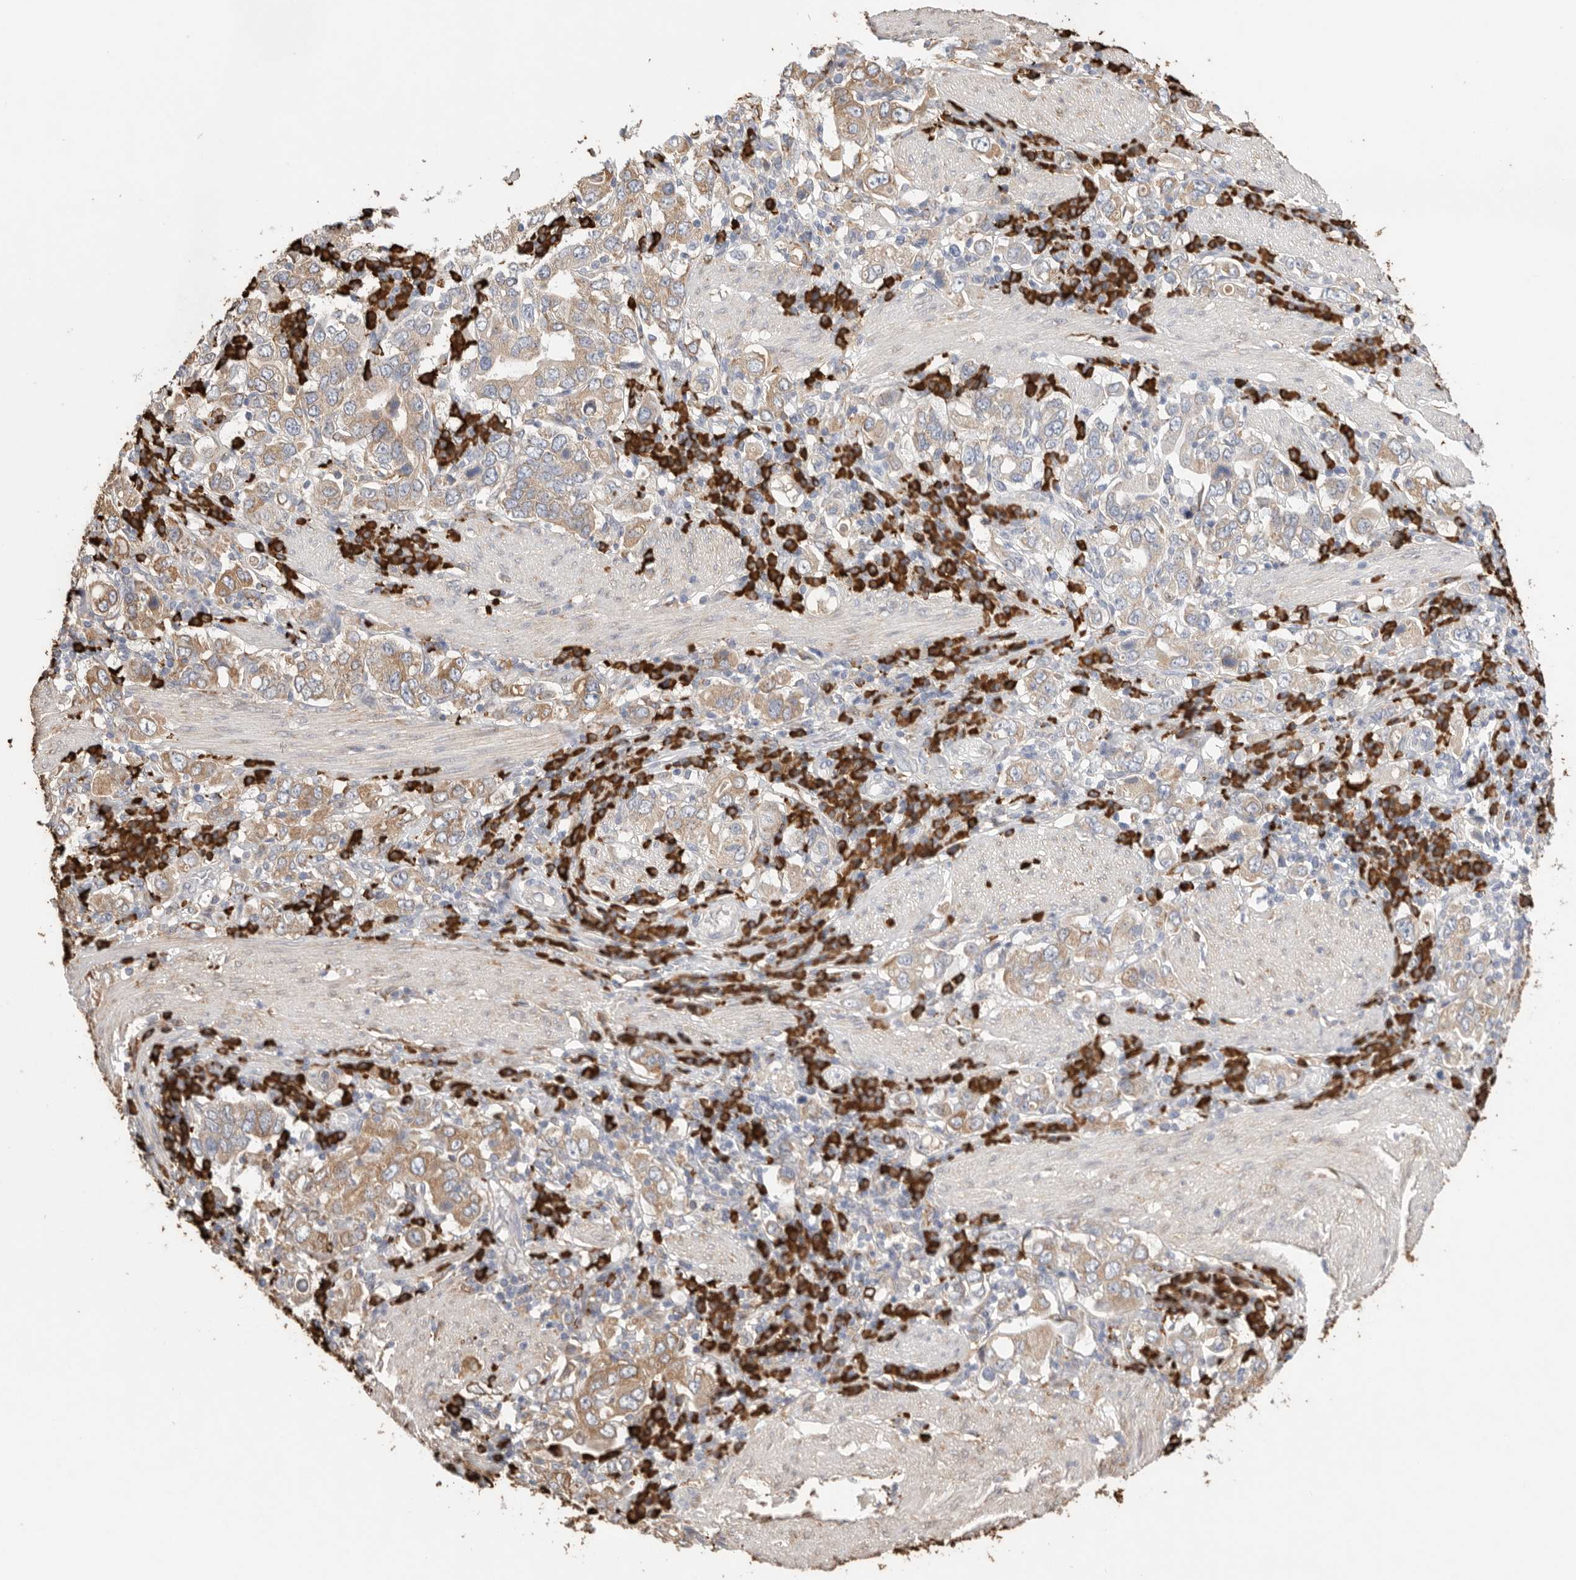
{"staining": {"intensity": "moderate", "quantity": ">75%", "location": "cytoplasmic/membranous"}, "tissue": "stomach cancer", "cell_type": "Tumor cells", "image_type": "cancer", "snomed": [{"axis": "morphology", "description": "Adenocarcinoma, NOS"}, {"axis": "topography", "description": "Stomach, upper"}], "caption": "Immunohistochemical staining of human stomach cancer reveals moderate cytoplasmic/membranous protein positivity in approximately >75% of tumor cells.", "gene": "BLOC1S5", "patient": {"sex": "male", "age": 62}}